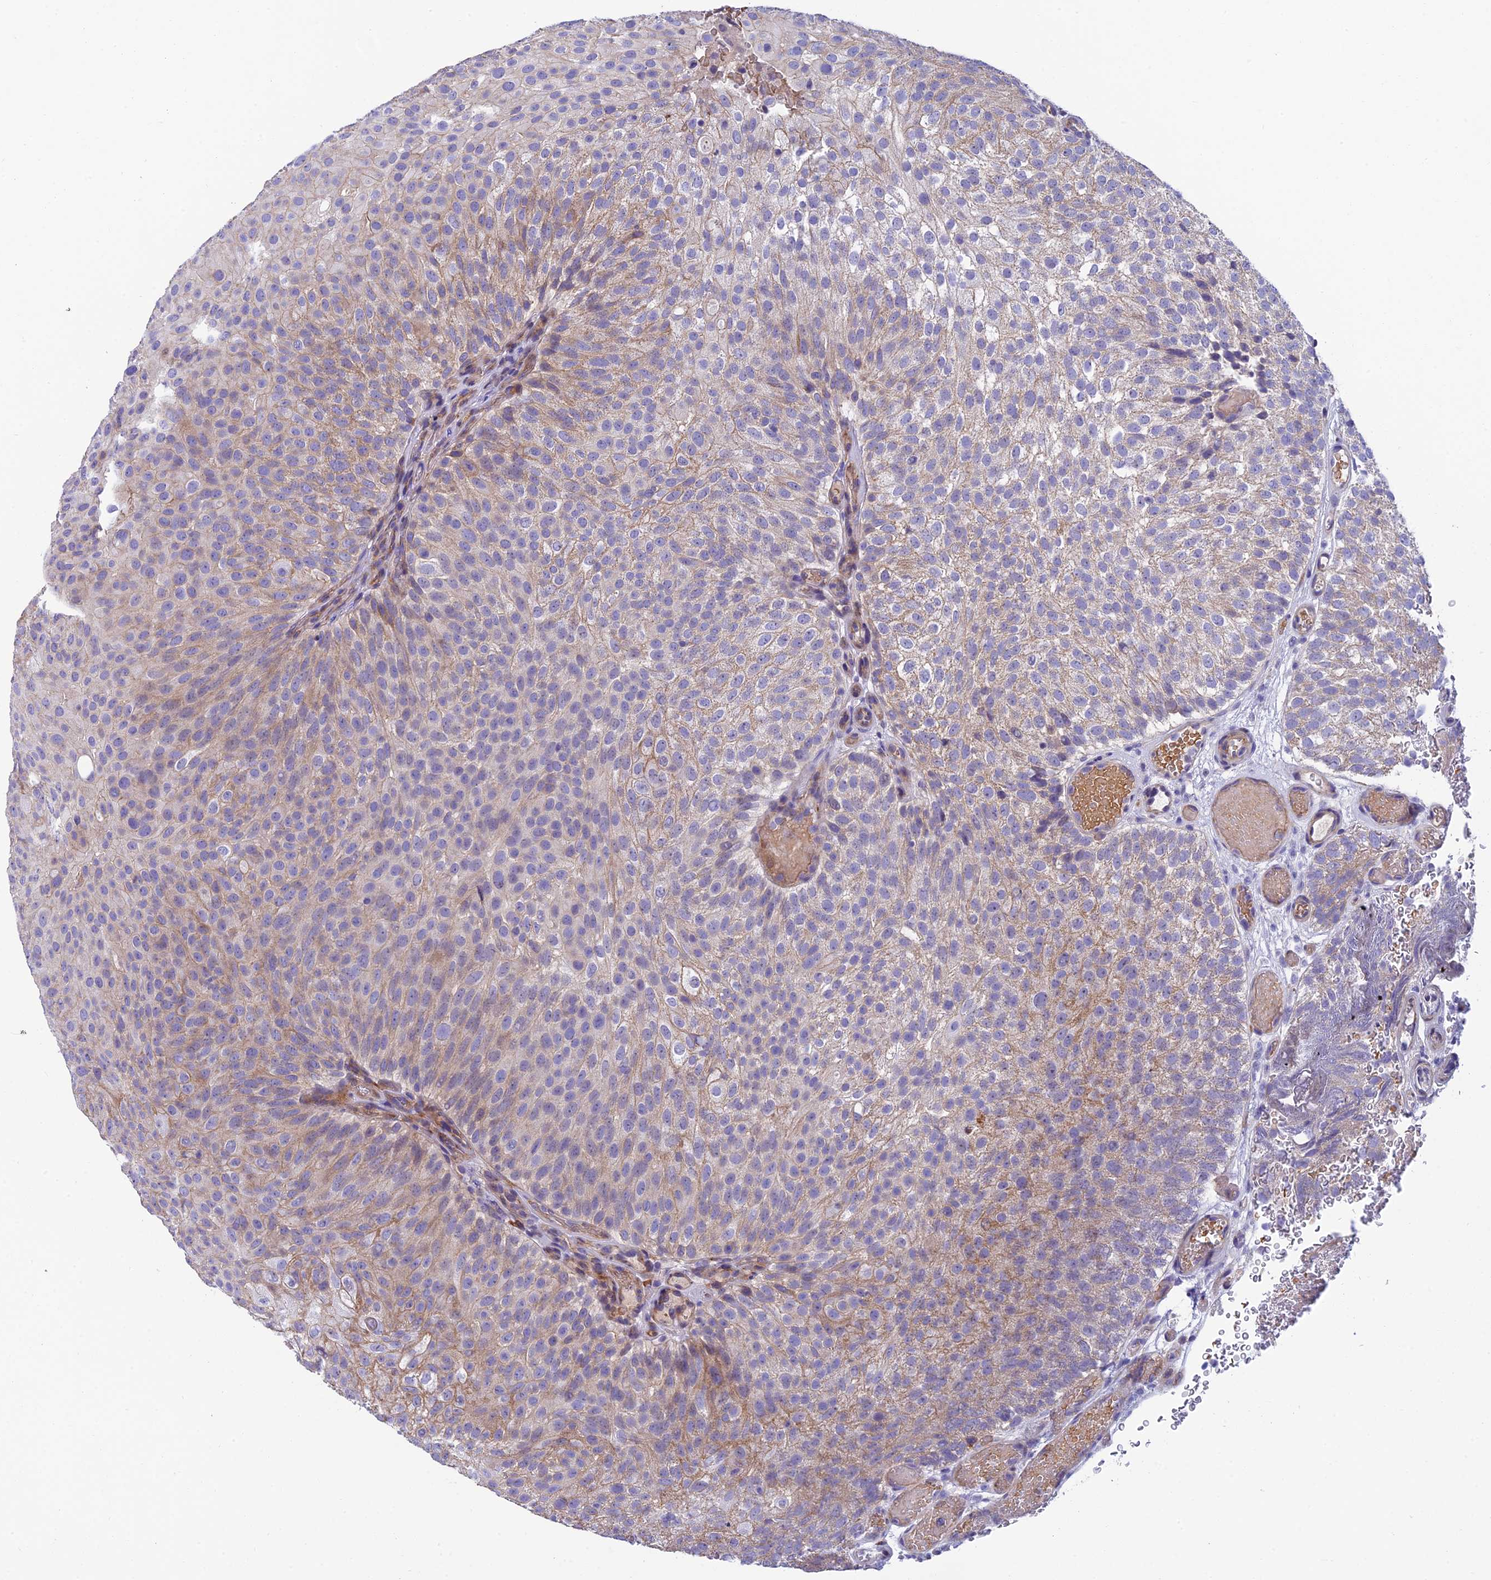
{"staining": {"intensity": "weak", "quantity": "<25%", "location": "cytoplasmic/membranous"}, "tissue": "urothelial cancer", "cell_type": "Tumor cells", "image_type": "cancer", "snomed": [{"axis": "morphology", "description": "Urothelial carcinoma, Low grade"}, {"axis": "topography", "description": "Urinary bladder"}], "caption": "The immunohistochemistry (IHC) micrograph has no significant expression in tumor cells of low-grade urothelial carcinoma tissue. (Brightfield microscopy of DAB (3,3'-diaminobenzidine) immunohistochemistry (IHC) at high magnification).", "gene": "MACIR", "patient": {"sex": "male", "age": 78}}